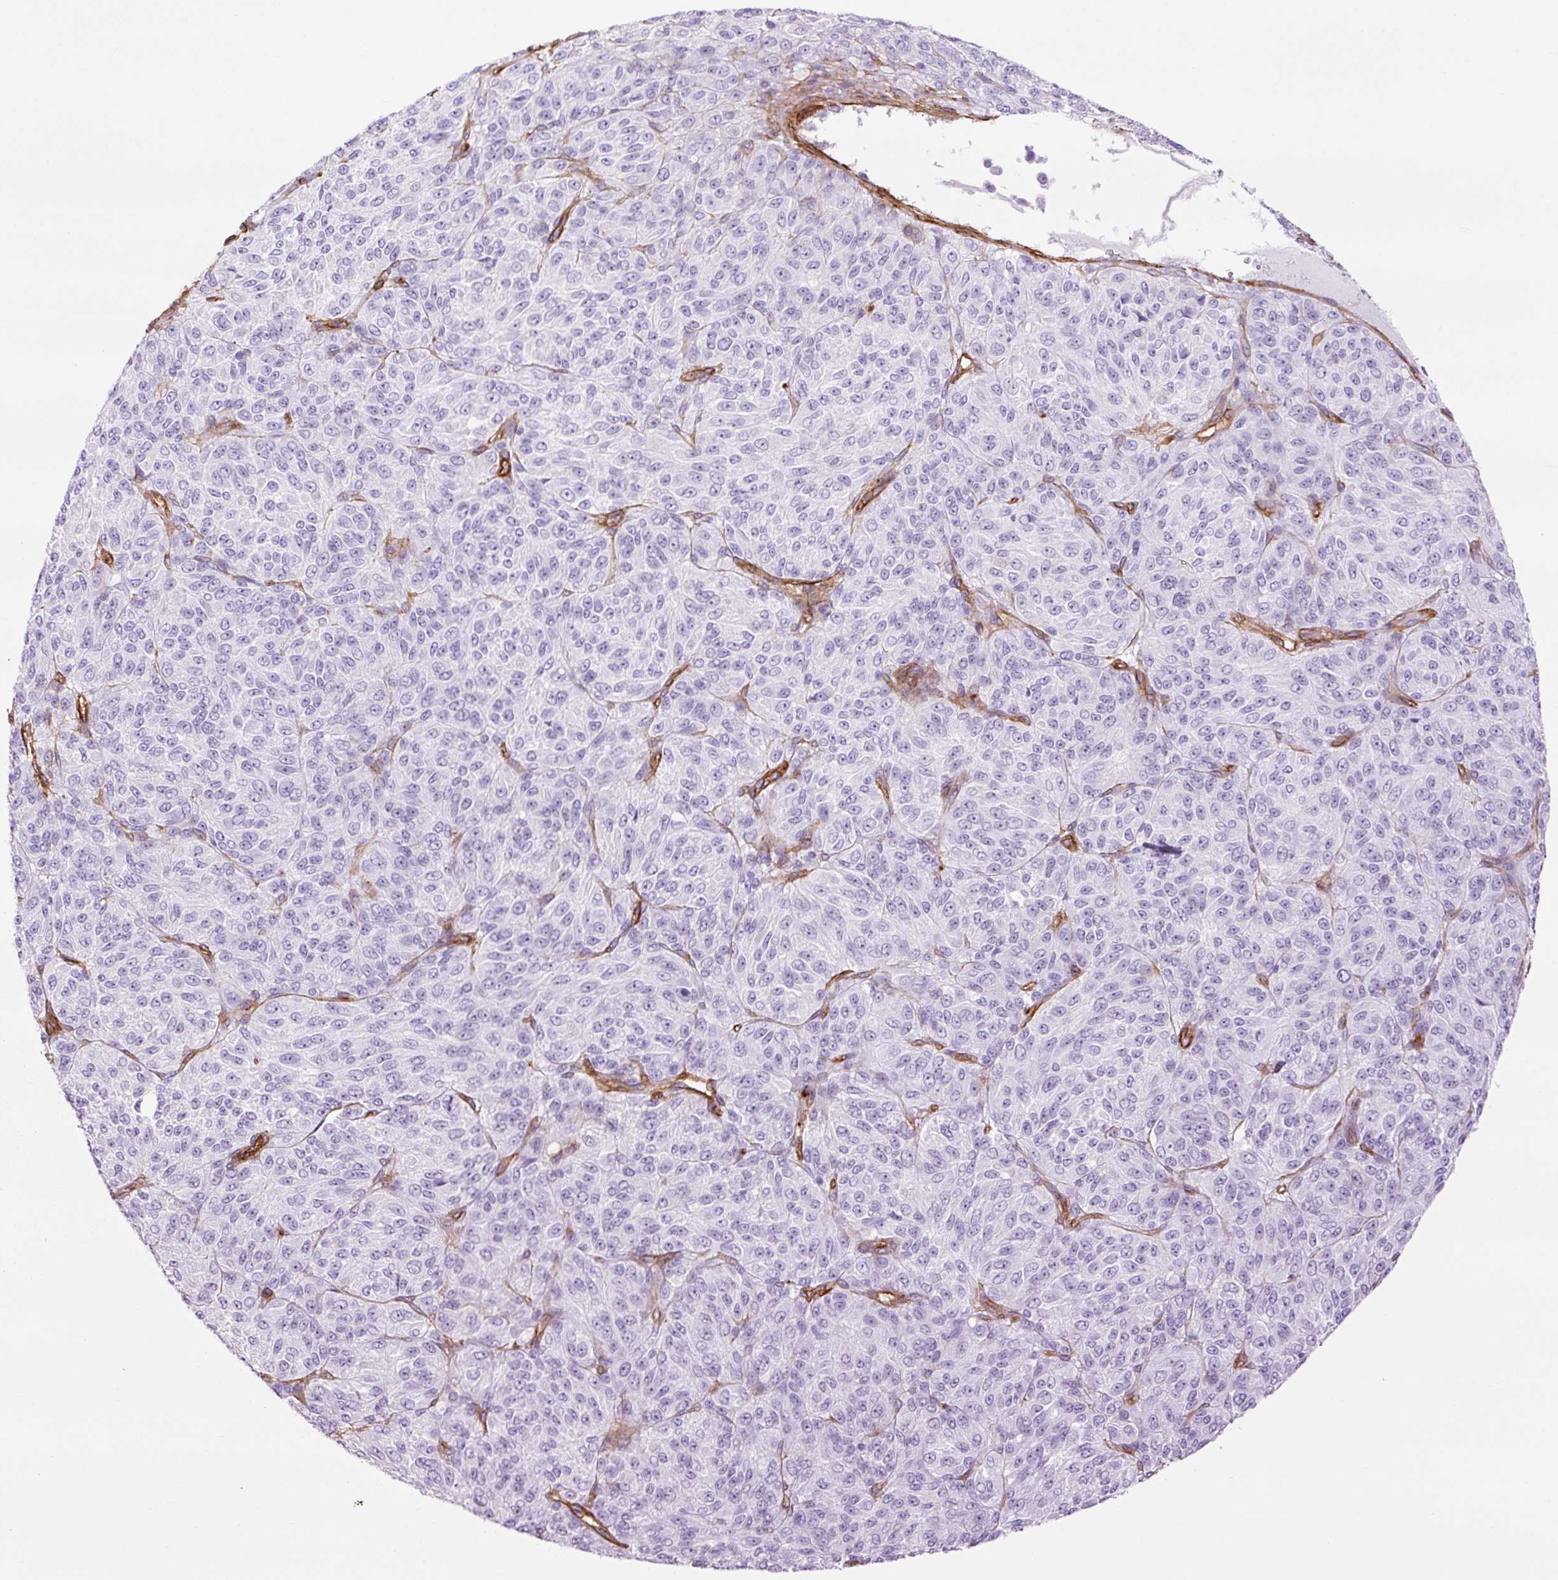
{"staining": {"intensity": "negative", "quantity": "none", "location": "none"}, "tissue": "melanoma", "cell_type": "Tumor cells", "image_type": "cancer", "snomed": [{"axis": "morphology", "description": "Malignant melanoma, Metastatic site"}, {"axis": "topography", "description": "Brain"}], "caption": "The histopathology image reveals no staining of tumor cells in melanoma. (DAB (3,3'-diaminobenzidine) immunohistochemistry (IHC) visualized using brightfield microscopy, high magnification).", "gene": "CAV1", "patient": {"sex": "female", "age": 56}}